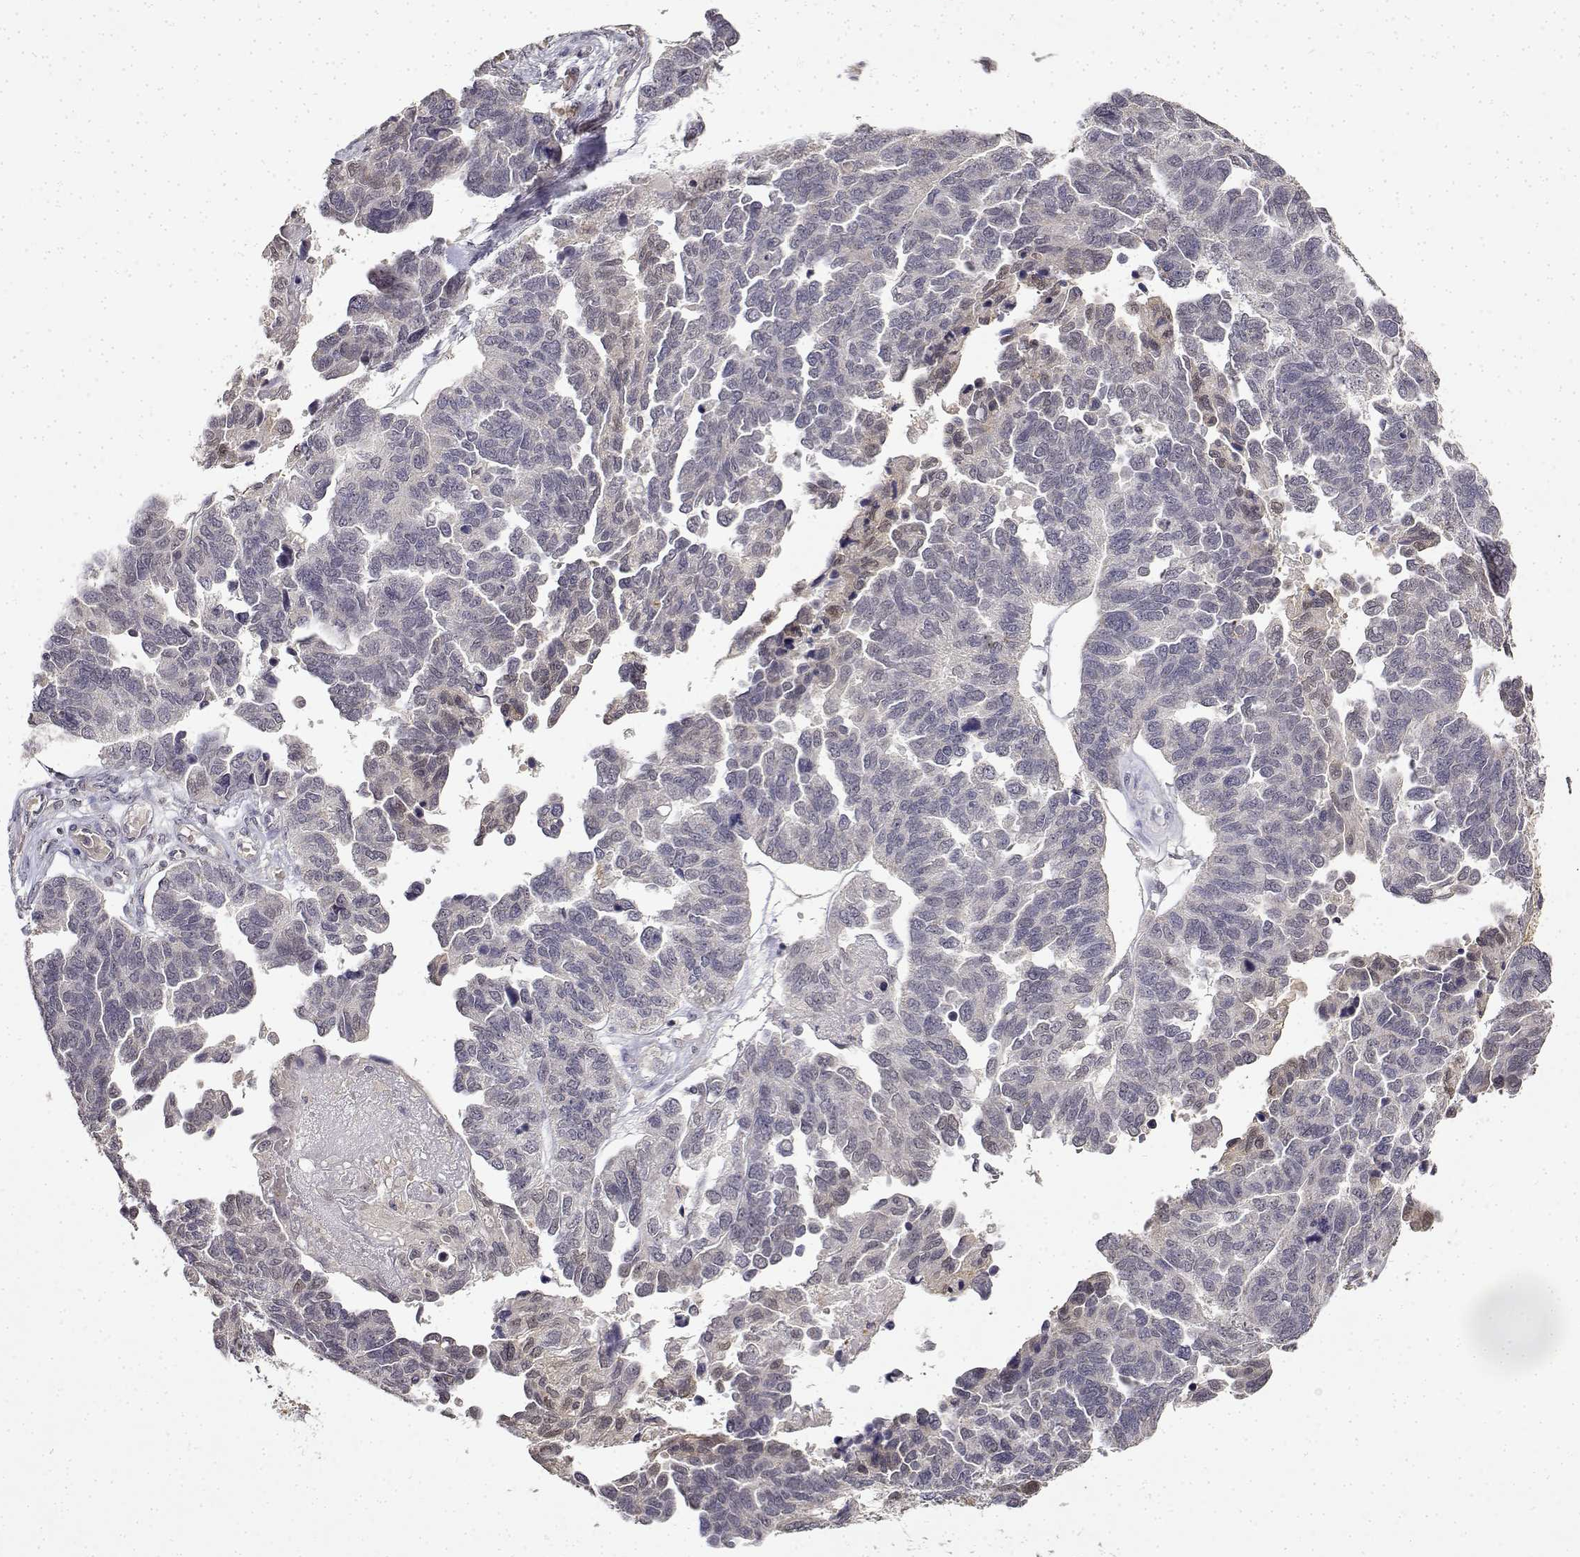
{"staining": {"intensity": "negative", "quantity": "none", "location": "none"}, "tissue": "ovarian cancer", "cell_type": "Tumor cells", "image_type": "cancer", "snomed": [{"axis": "morphology", "description": "Cystadenocarcinoma, serous, NOS"}, {"axis": "topography", "description": "Ovary"}], "caption": "The immunohistochemistry histopathology image has no significant positivity in tumor cells of serous cystadenocarcinoma (ovarian) tissue.", "gene": "BDNF", "patient": {"sex": "female", "age": 64}}